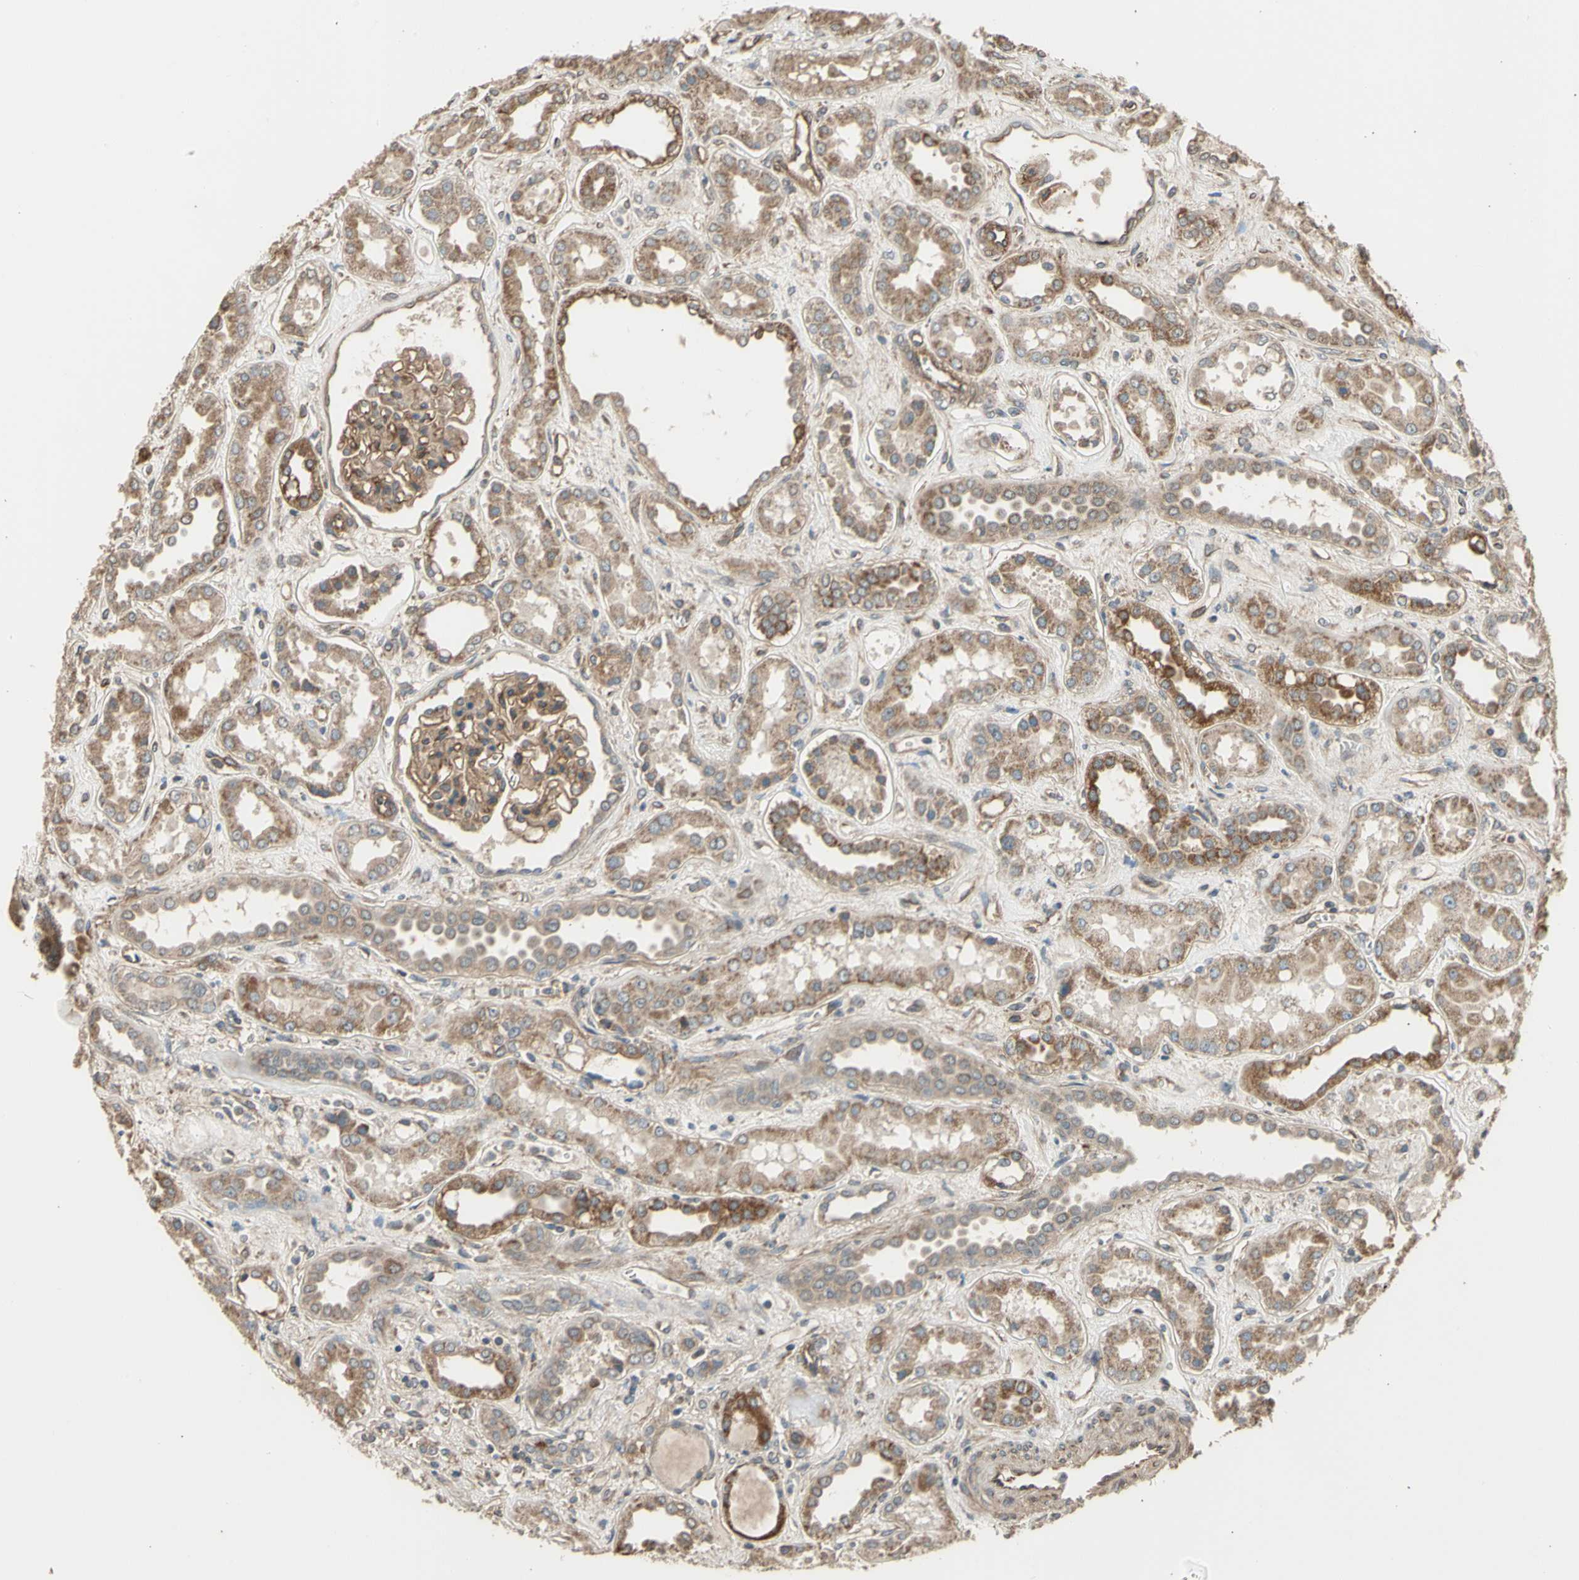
{"staining": {"intensity": "moderate", "quantity": ">75%", "location": "cytoplasmic/membranous"}, "tissue": "kidney", "cell_type": "Cells in glomeruli", "image_type": "normal", "snomed": [{"axis": "morphology", "description": "Normal tissue, NOS"}, {"axis": "topography", "description": "Kidney"}], "caption": "An immunohistochemistry histopathology image of normal tissue is shown. Protein staining in brown highlights moderate cytoplasmic/membranous positivity in kidney within cells in glomeruli. (Brightfield microscopy of DAB IHC at high magnification).", "gene": "EFNB2", "patient": {"sex": "male", "age": 59}}